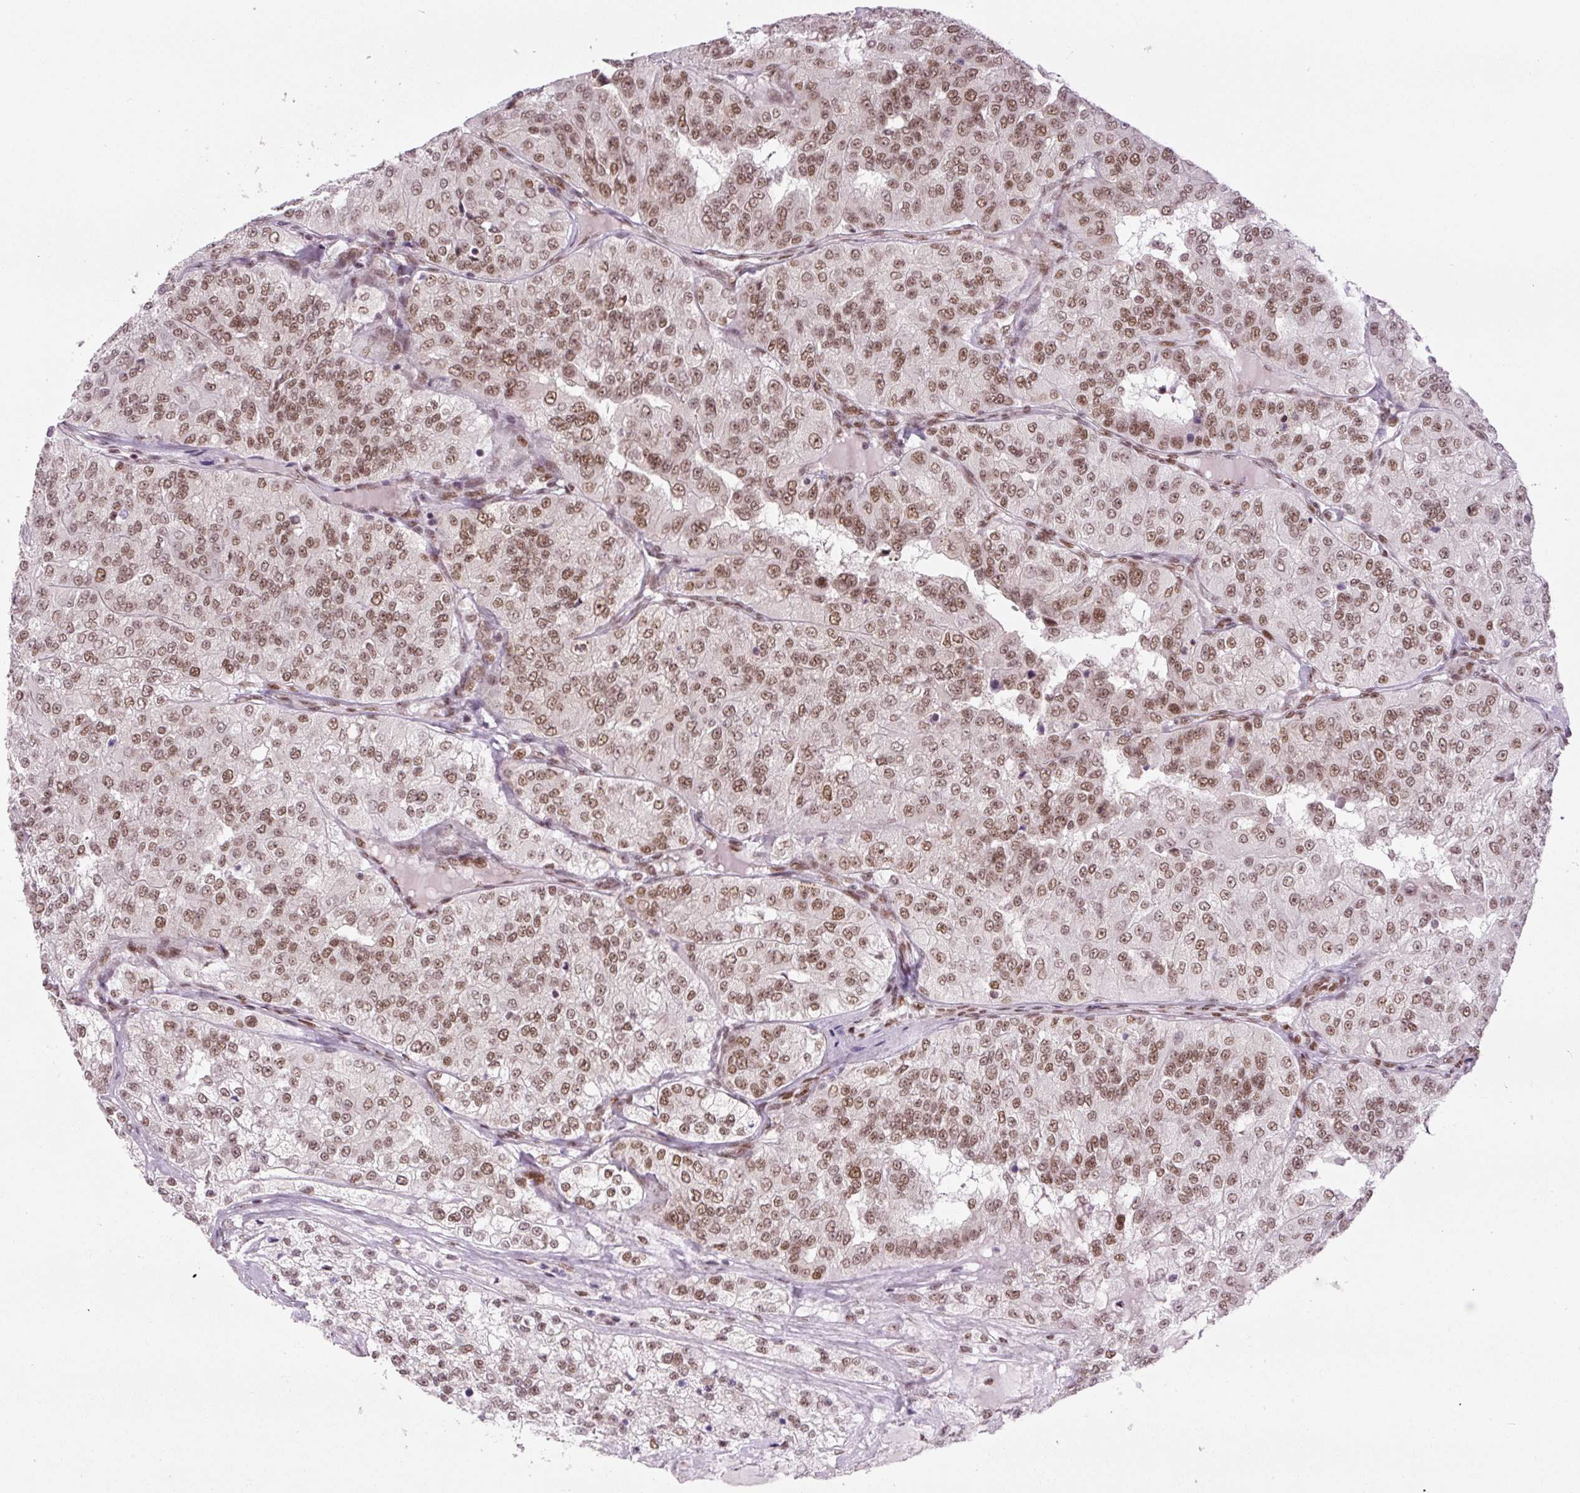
{"staining": {"intensity": "moderate", "quantity": ">75%", "location": "nuclear"}, "tissue": "renal cancer", "cell_type": "Tumor cells", "image_type": "cancer", "snomed": [{"axis": "morphology", "description": "Adenocarcinoma, NOS"}, {"axis": "topography", "description": "Kidney"}], "caption": "About >75% of tumor cells in human renal cancer exhibit moderate nuclear protein positivity as visualized by brown immunohistochemical staining.", "gene": "FUS", "patient": {"sex": "female", "age": 63}}